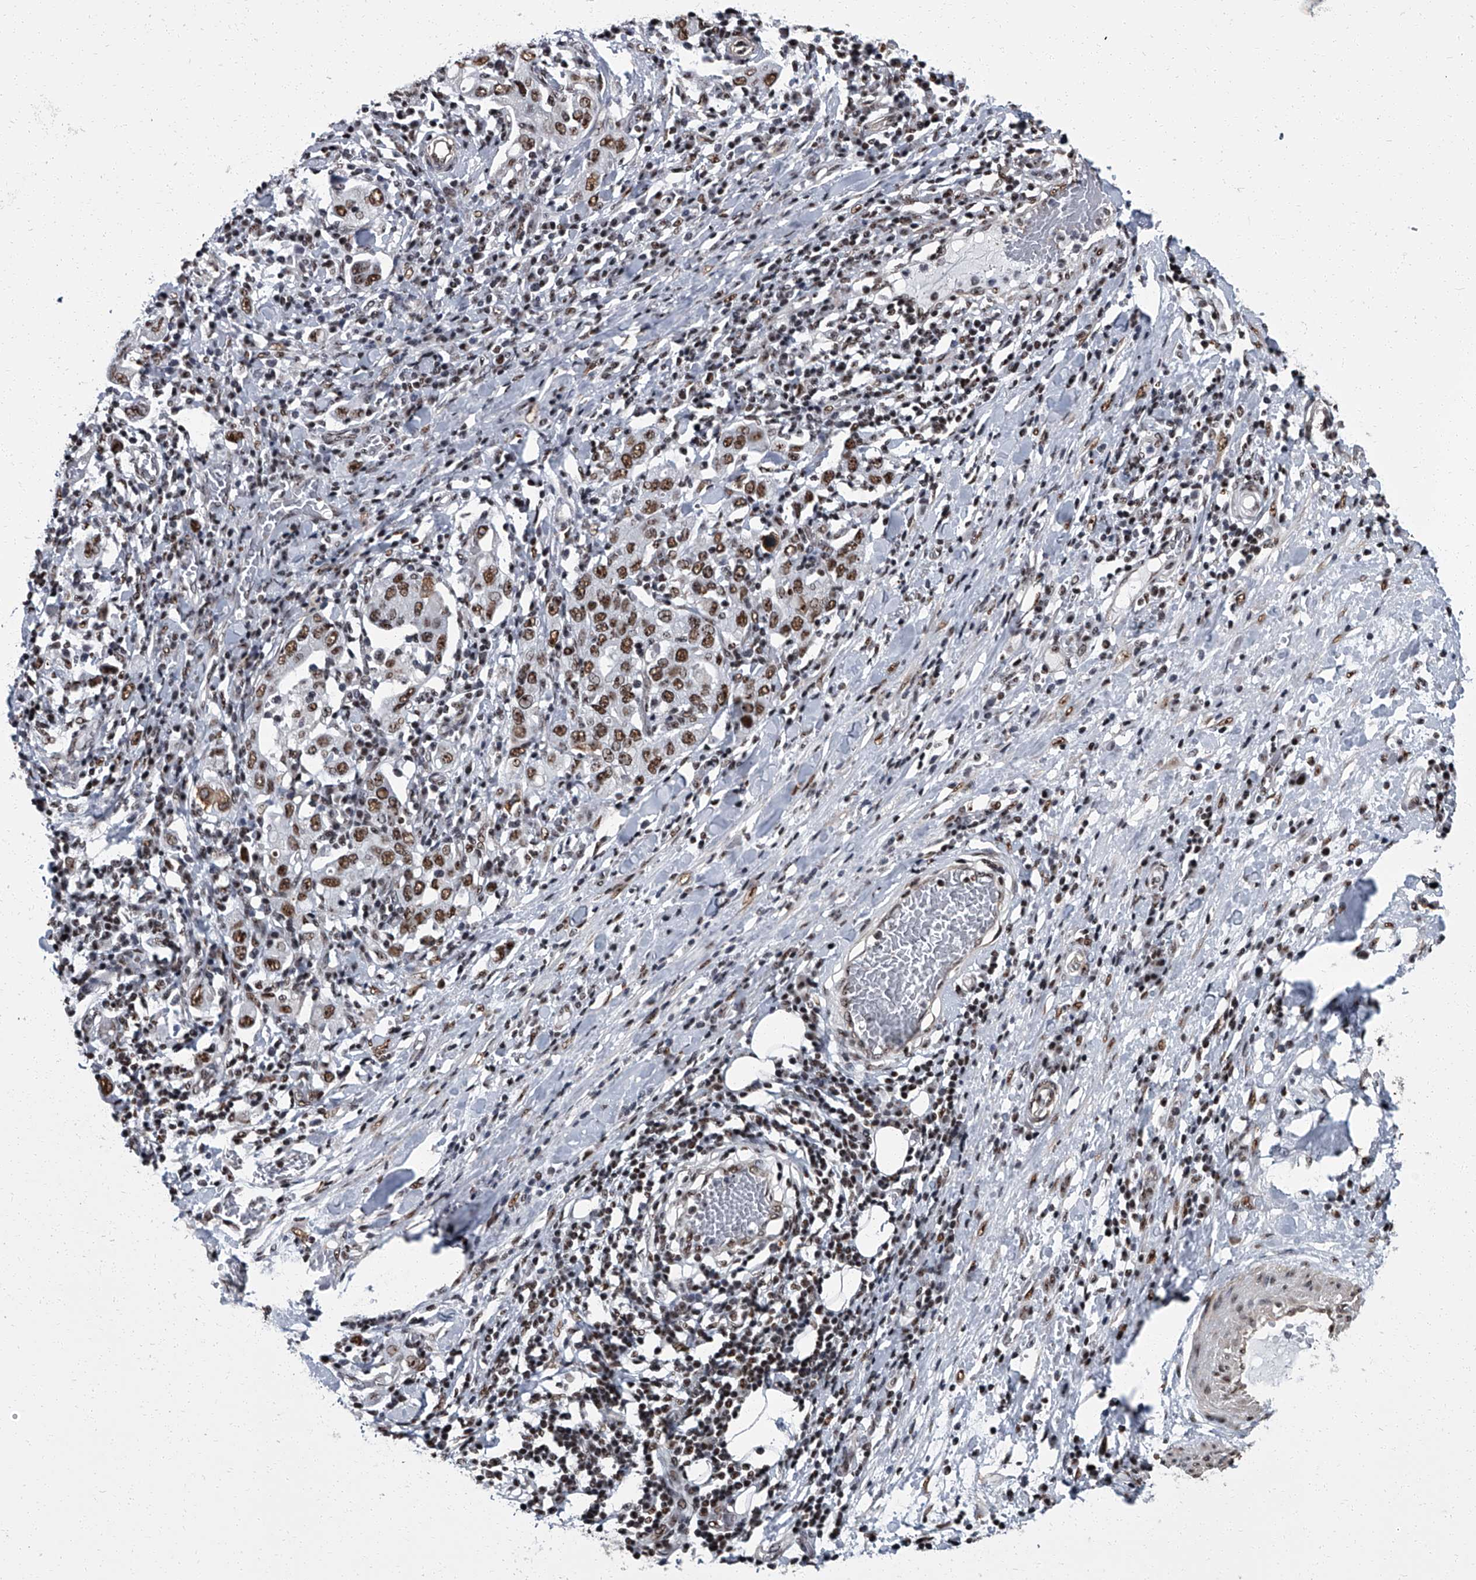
{"staining": {"intensity": "moderate", "quantity": ">75%", "location": "nuclear"}, "tissue": "stomach cancer", "cell_type": "Tumor cells", "image_type": "cancer", "snomed": [{"axis": "morphology", "description": "Adenocarcinoma, NOS"}, {"axis": "topography", "description": "Stomach, upper"}], "caption": "Immunohistochemical staining of human stomach cancer (adenocarcinoma) displays medium levels of moderate nuclear staining in about >75% of tumor cells. The staining was performed using DAB (3,3'-diaminobenzidine), with brown indicating positive protein expression. Nuclei are stained blue with hematoxylin.", "gene": "ZNF518B", "patient": {"sex": "male", "age": 62}}